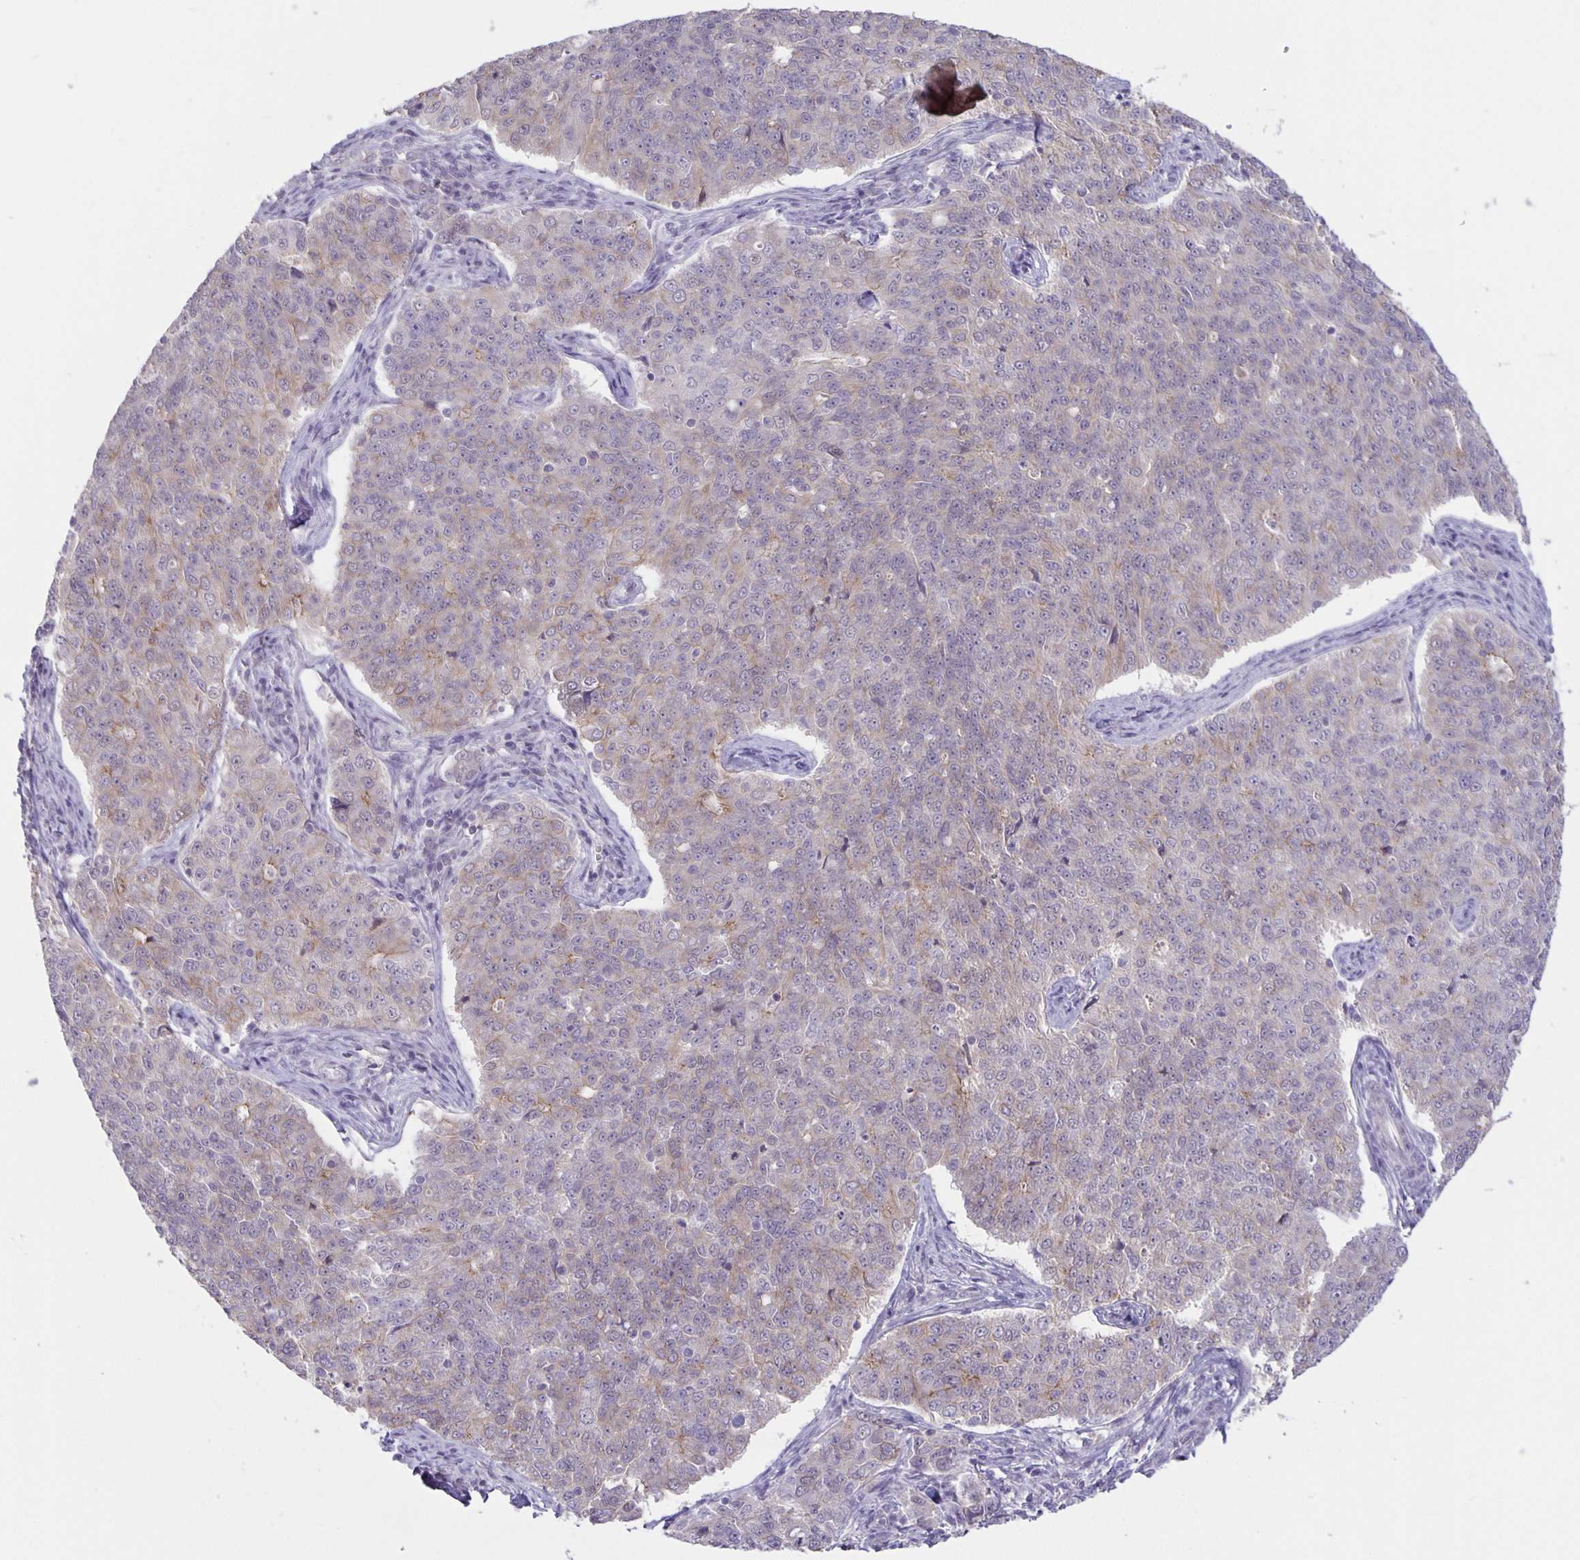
{"staining": {"intensity": "weak", "quantity": "<25%", "location": "cytoplasmic/membranous"}, "tissue": "endometrial cancer", "cell_type": "Tumor cells", "image_type": "cancer", "snomed": [{"axis": "morphology", "description": "Adenocarcinoma, NOS"}, {"axis": "topography", "description": "Endometrium"}], "caption": "The immunohistochemistry histopathology image has no significant staining in tumor cells of endometrial cancer tissue. (Brightfield microscopy of DAB (3,3'-diaminobenzidine) IHC at high magnification).", "gene": "ARVCF", "patient": {"sex": "female", "age": 43}}